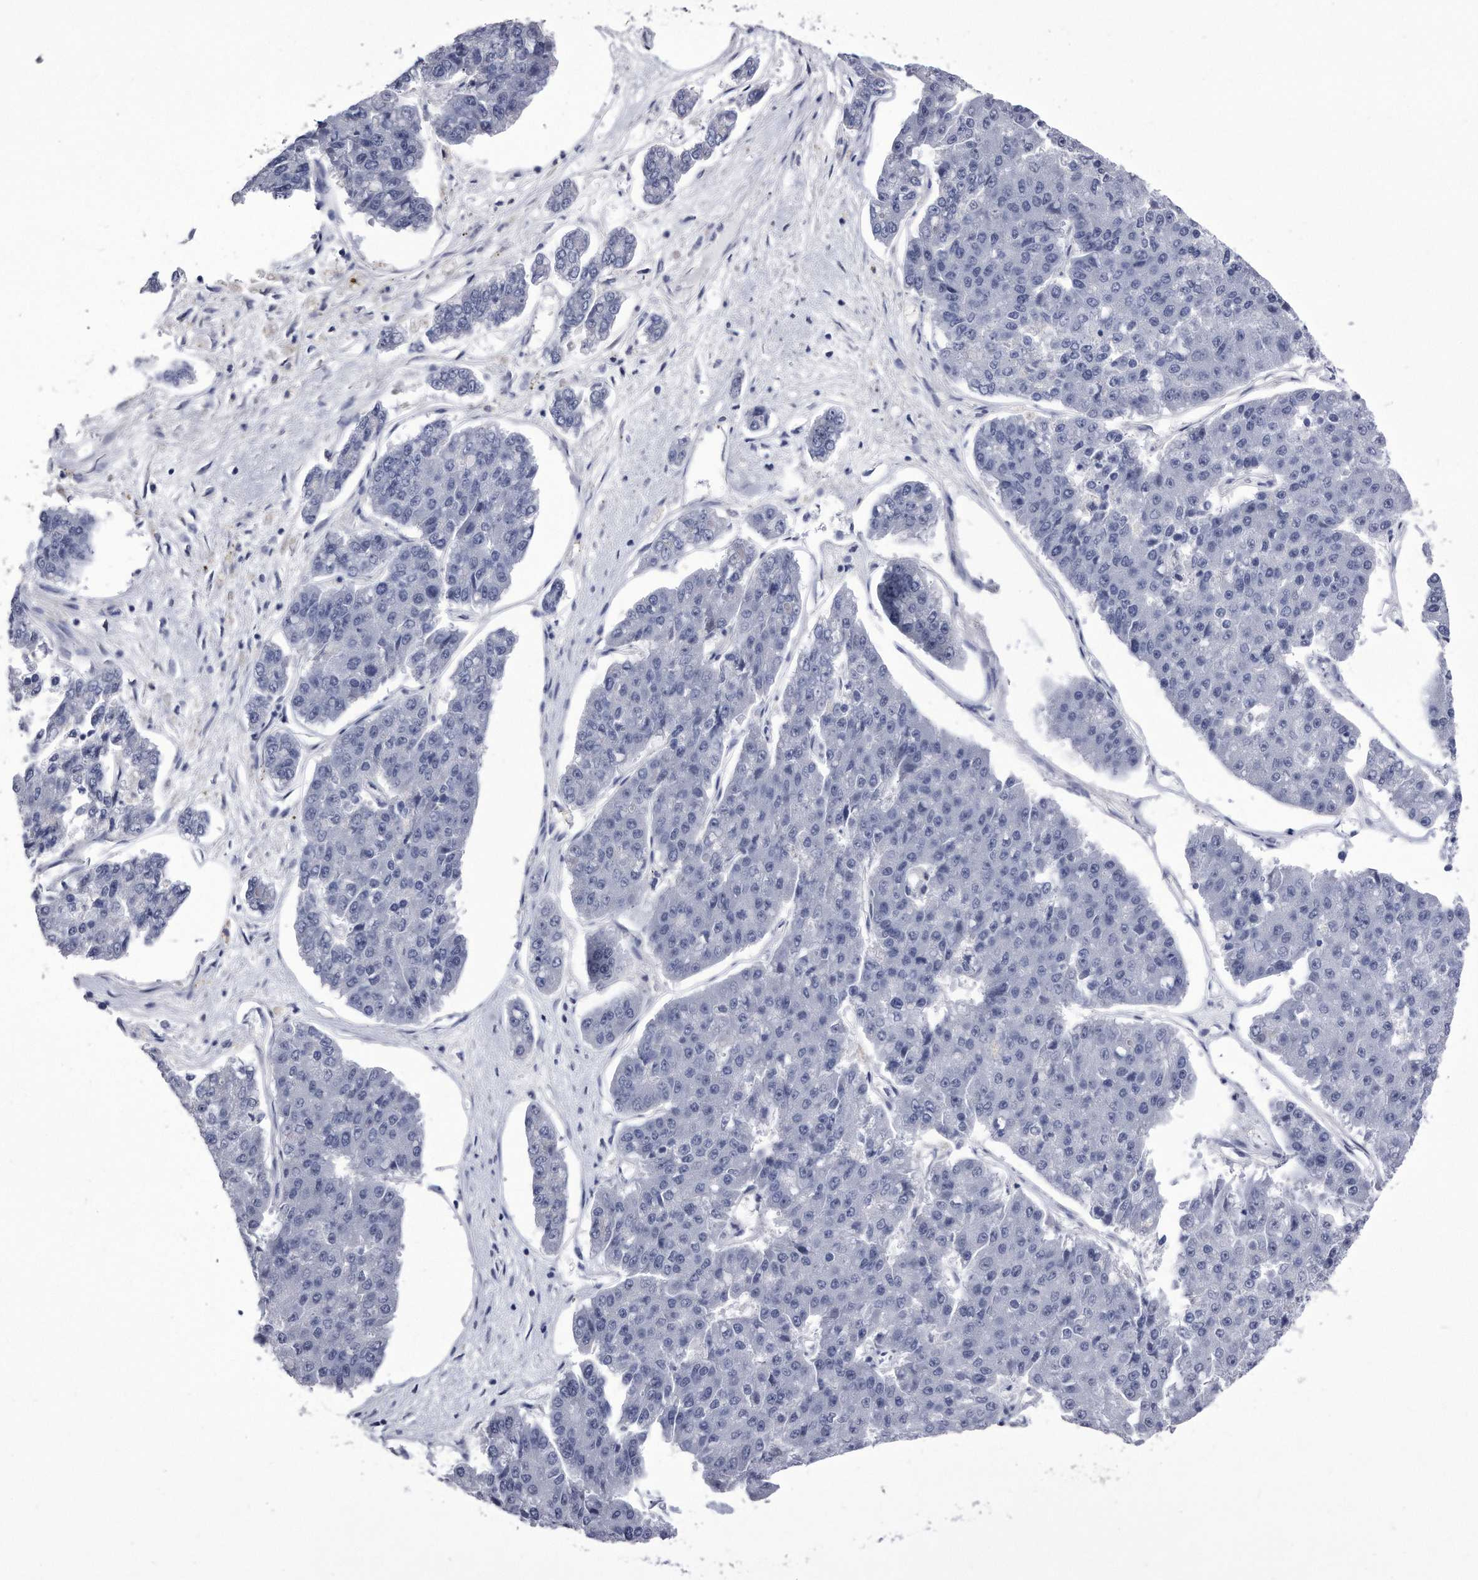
{"staining": {"intensity": "negative", "quantity": "none", "location": "none"}, "tissue": "pancreatic cancer", "cell_type": "Tumor cells", "image_type": "cancer", "snomed": [{"axis": "morphology", "description": "Adenocarcinoma, NOS"}, {"axis": "topography", "description": "Pancreas"}], "caption": "Protein analysis of pancreatic cancer shows no significant staining in tumor cells.", "gene": "KCTD8", "patient": {"sex": "male", "age": 50}}